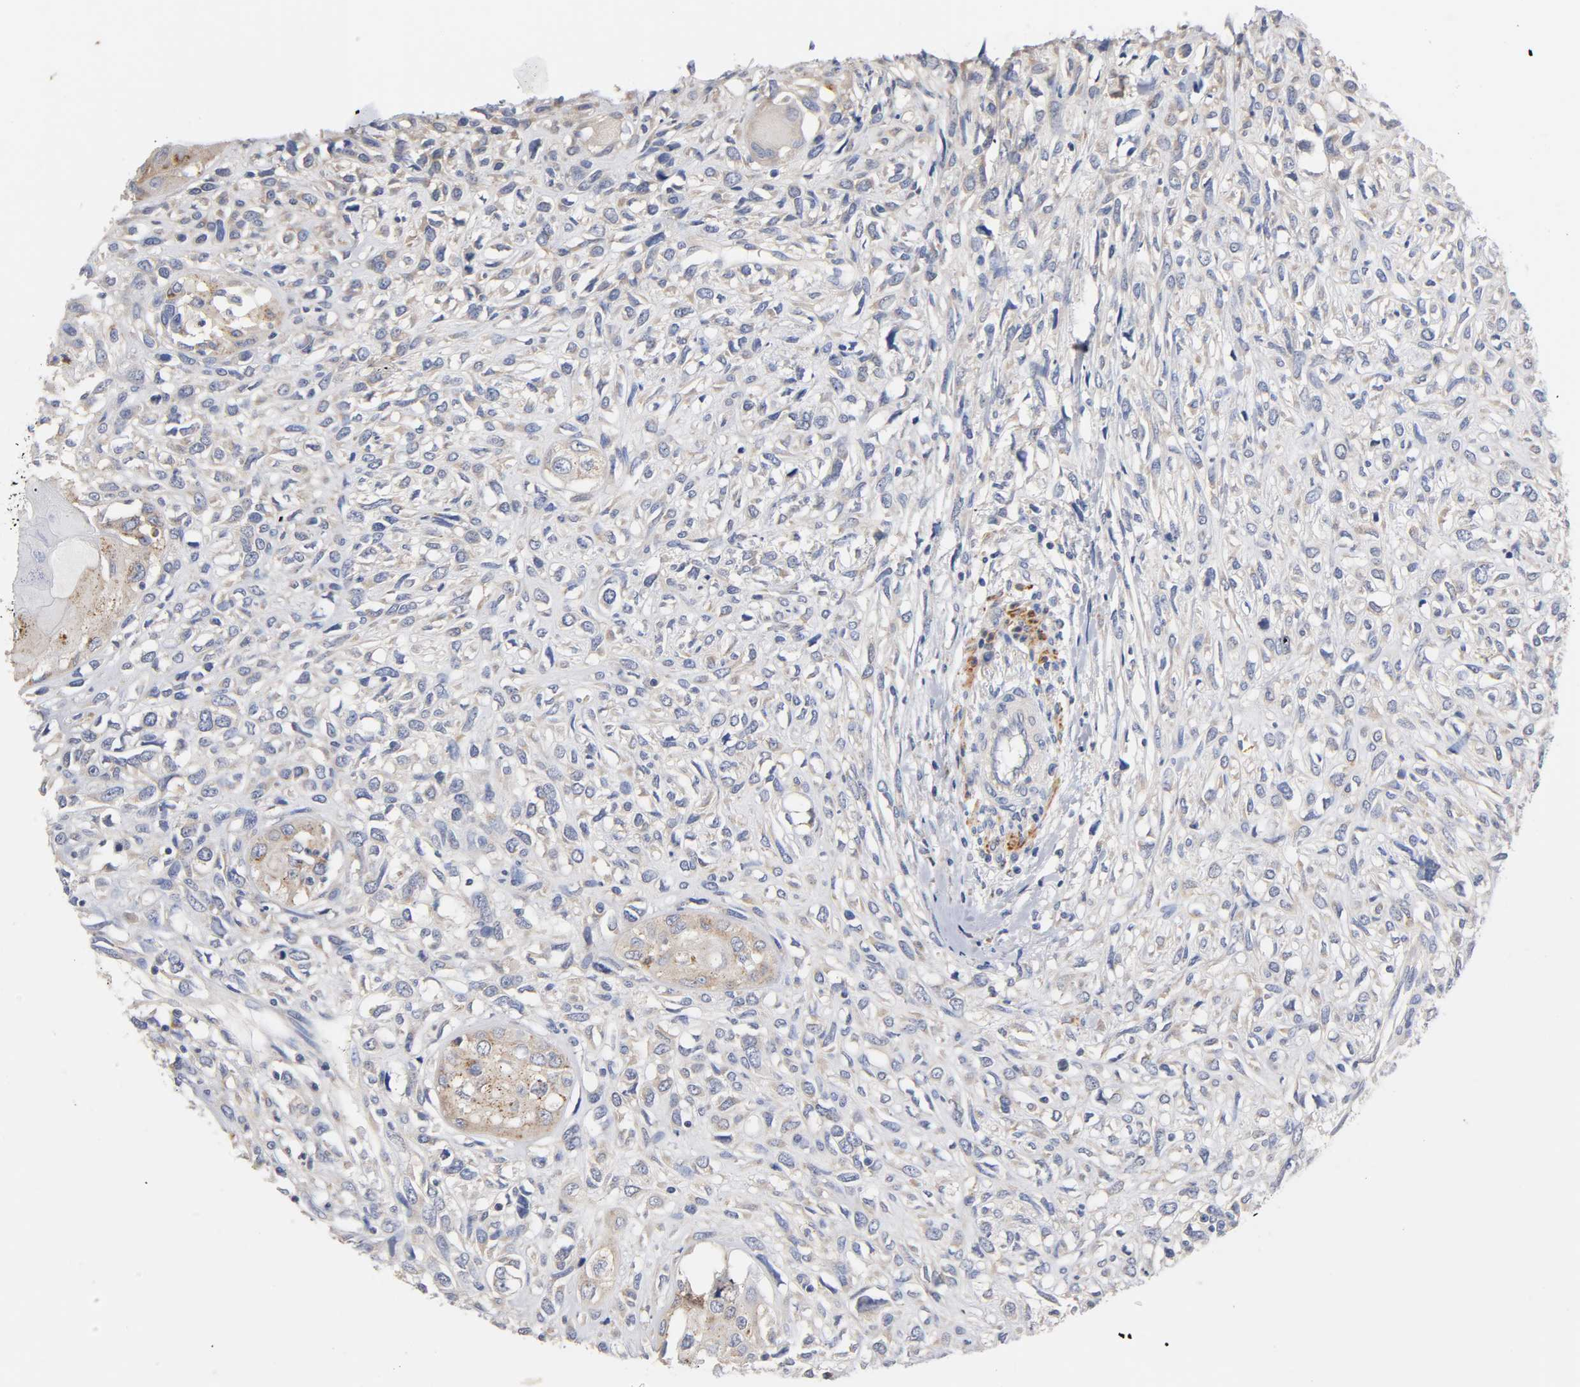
{"staining": {"intensity": "weak", "quantity": "25%-75%", "location": "cytoplasmic/membranous"}, "tissue": "head and neck cancer", "cell_type": "Tumor cells", "image_type": "cancer", "snomed": [{"axis": "morphology", "description": "Necrosis, NOS"}, {"axis": "morphology", "description": "Neoplasm, malignant, NOS"}, {"axis": "topography", "description": "Salivary gland"}, {"axis": "topography", "description": "Head-Neck"}], "caption": "There is low levels of weak cytoplasmic/membranous staining in tumor cells of head and neck cancer (neoplasm (malignant)), as demonstrated by immunohistochemical staining (brown color).", "gene": "SEMA5A", "patient": {"sex": "male", "age": 43}}